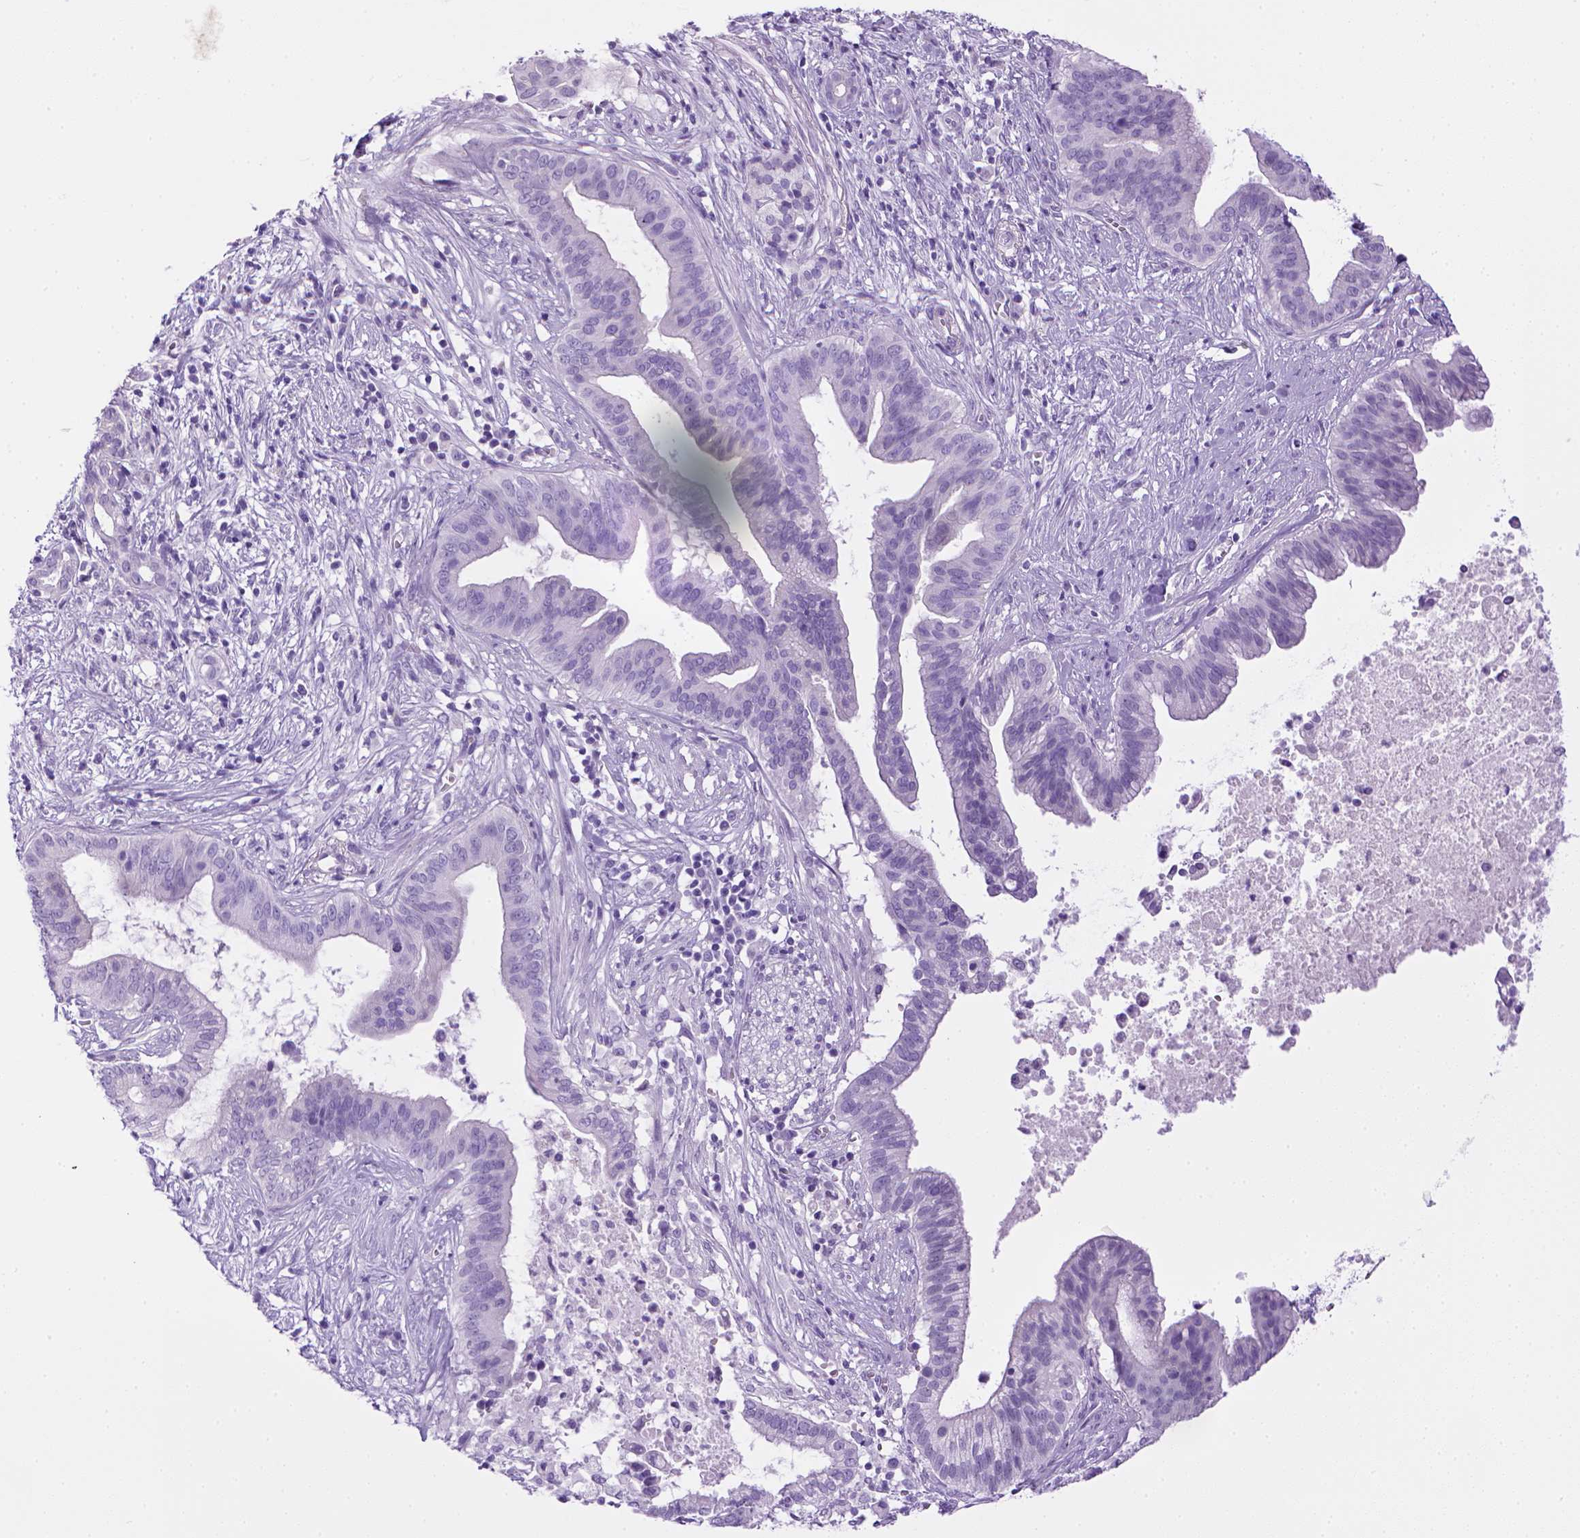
{"staining": {"intensity": "negative", "quantity": "none", "location": "none"}, "tissue": "pancreatic cancer", "cell_type": "Tumor cells", "image_type": "cancer", "snomed": [{"axis": "morphology", "description": "Adenocarcinoma, NOS"}, {"axis": "topography", "description": "Pancreas"}], "caption": "This is an immunohistochemistry micrograph of adenocarcinoma (pancreatic). There is no expression in tumor cells.", "gene": "SGCG", "patient": {"sex": "male", "age": 61}}